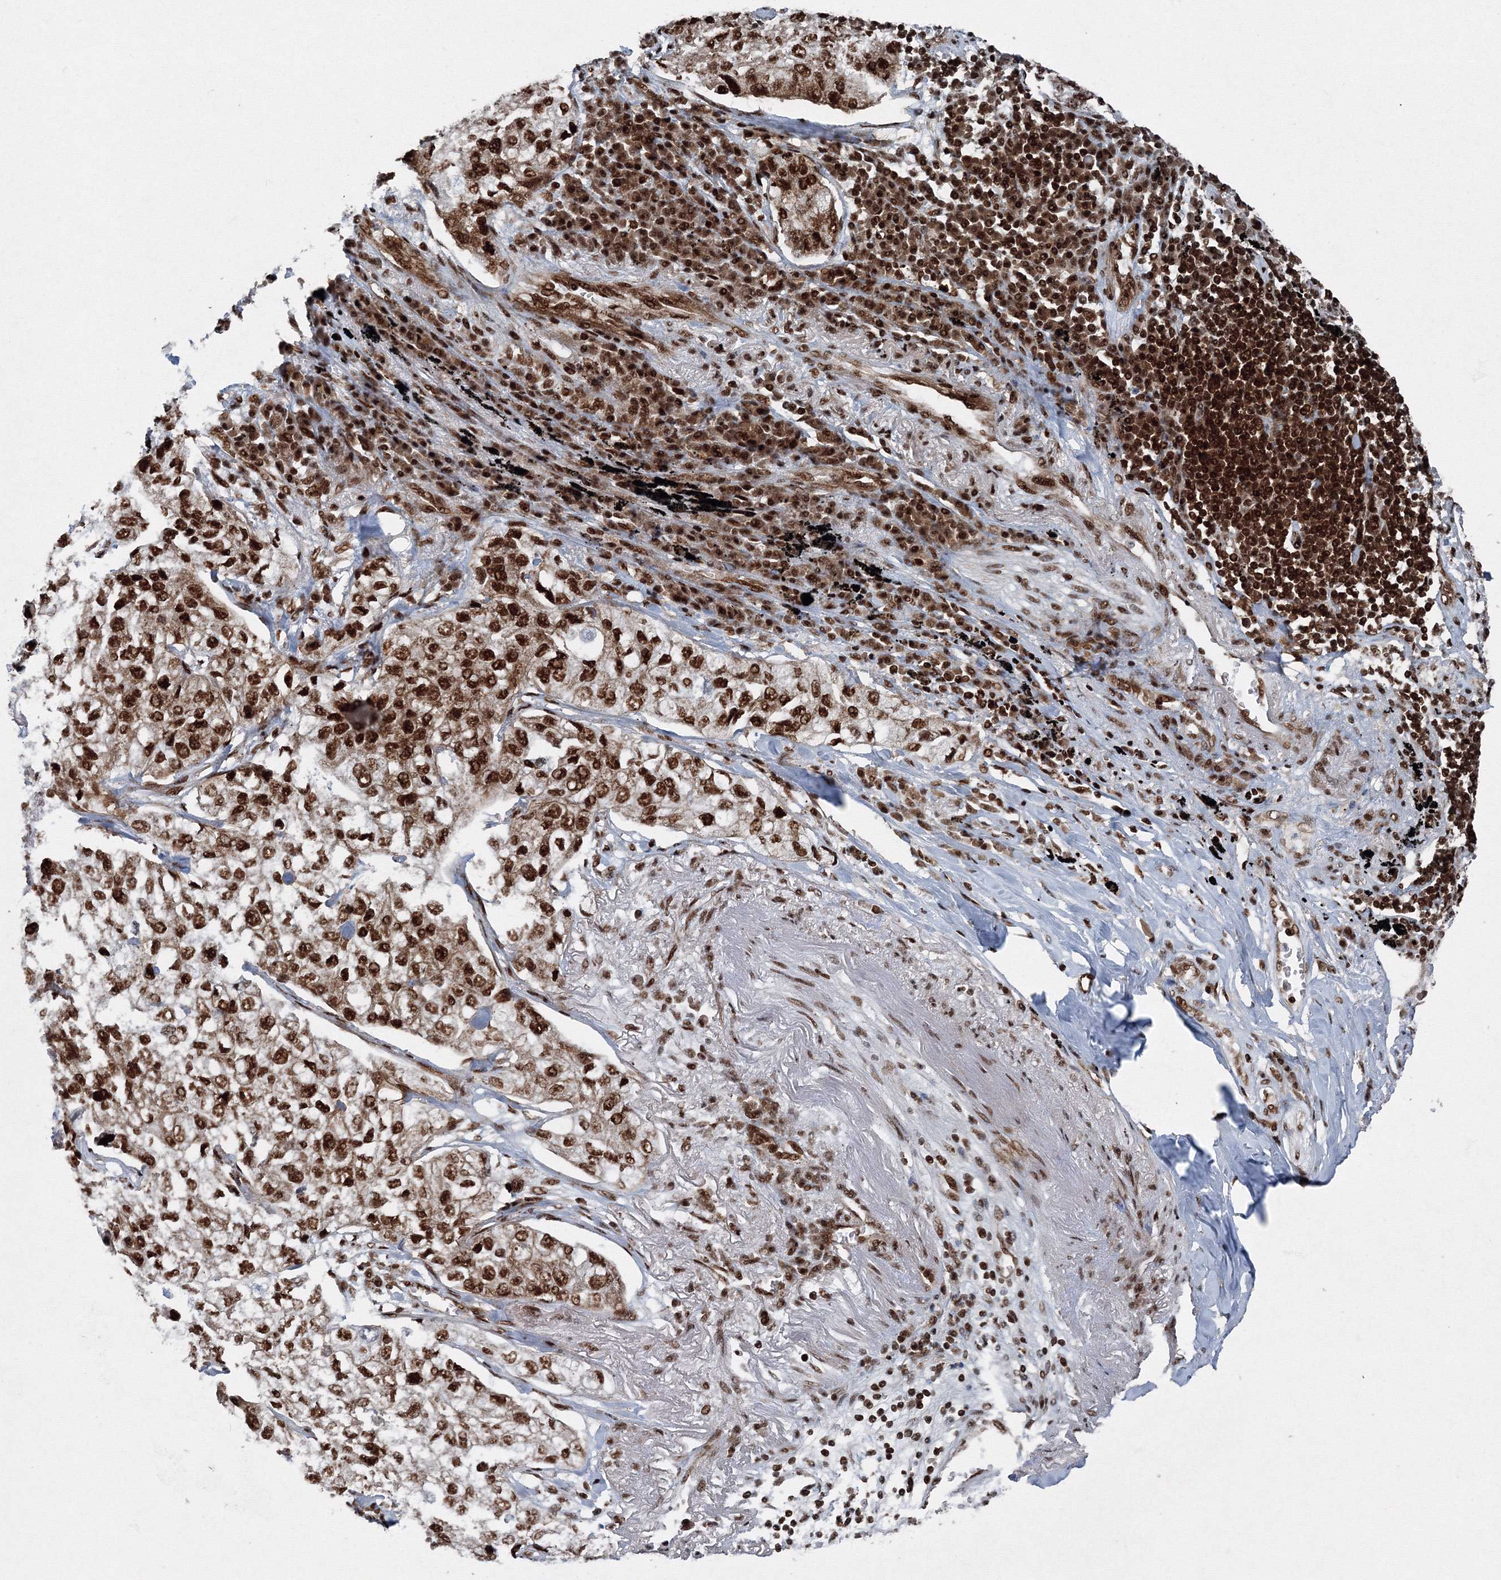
{"staining": {"intensity": "strong", "quantity": ">75%", "location": "nuclear"}, "tissue": "lung cancer", "cell_type": "Tumor cells", "image_type": "cancer", "snomed": [{"axis": "morphology", "description": "Adenocarcinoma, NOS"}, {"axis": "topography", "description": "Lung"}], "caption": "This is a micrograph of immunohistochemistry staining of lung cancer (adenocarcinoma), which shows strong expression in the nuclear of tumor cells.", "gene": "SNRPC", "patient": {"sex": "male", "age": 65}}